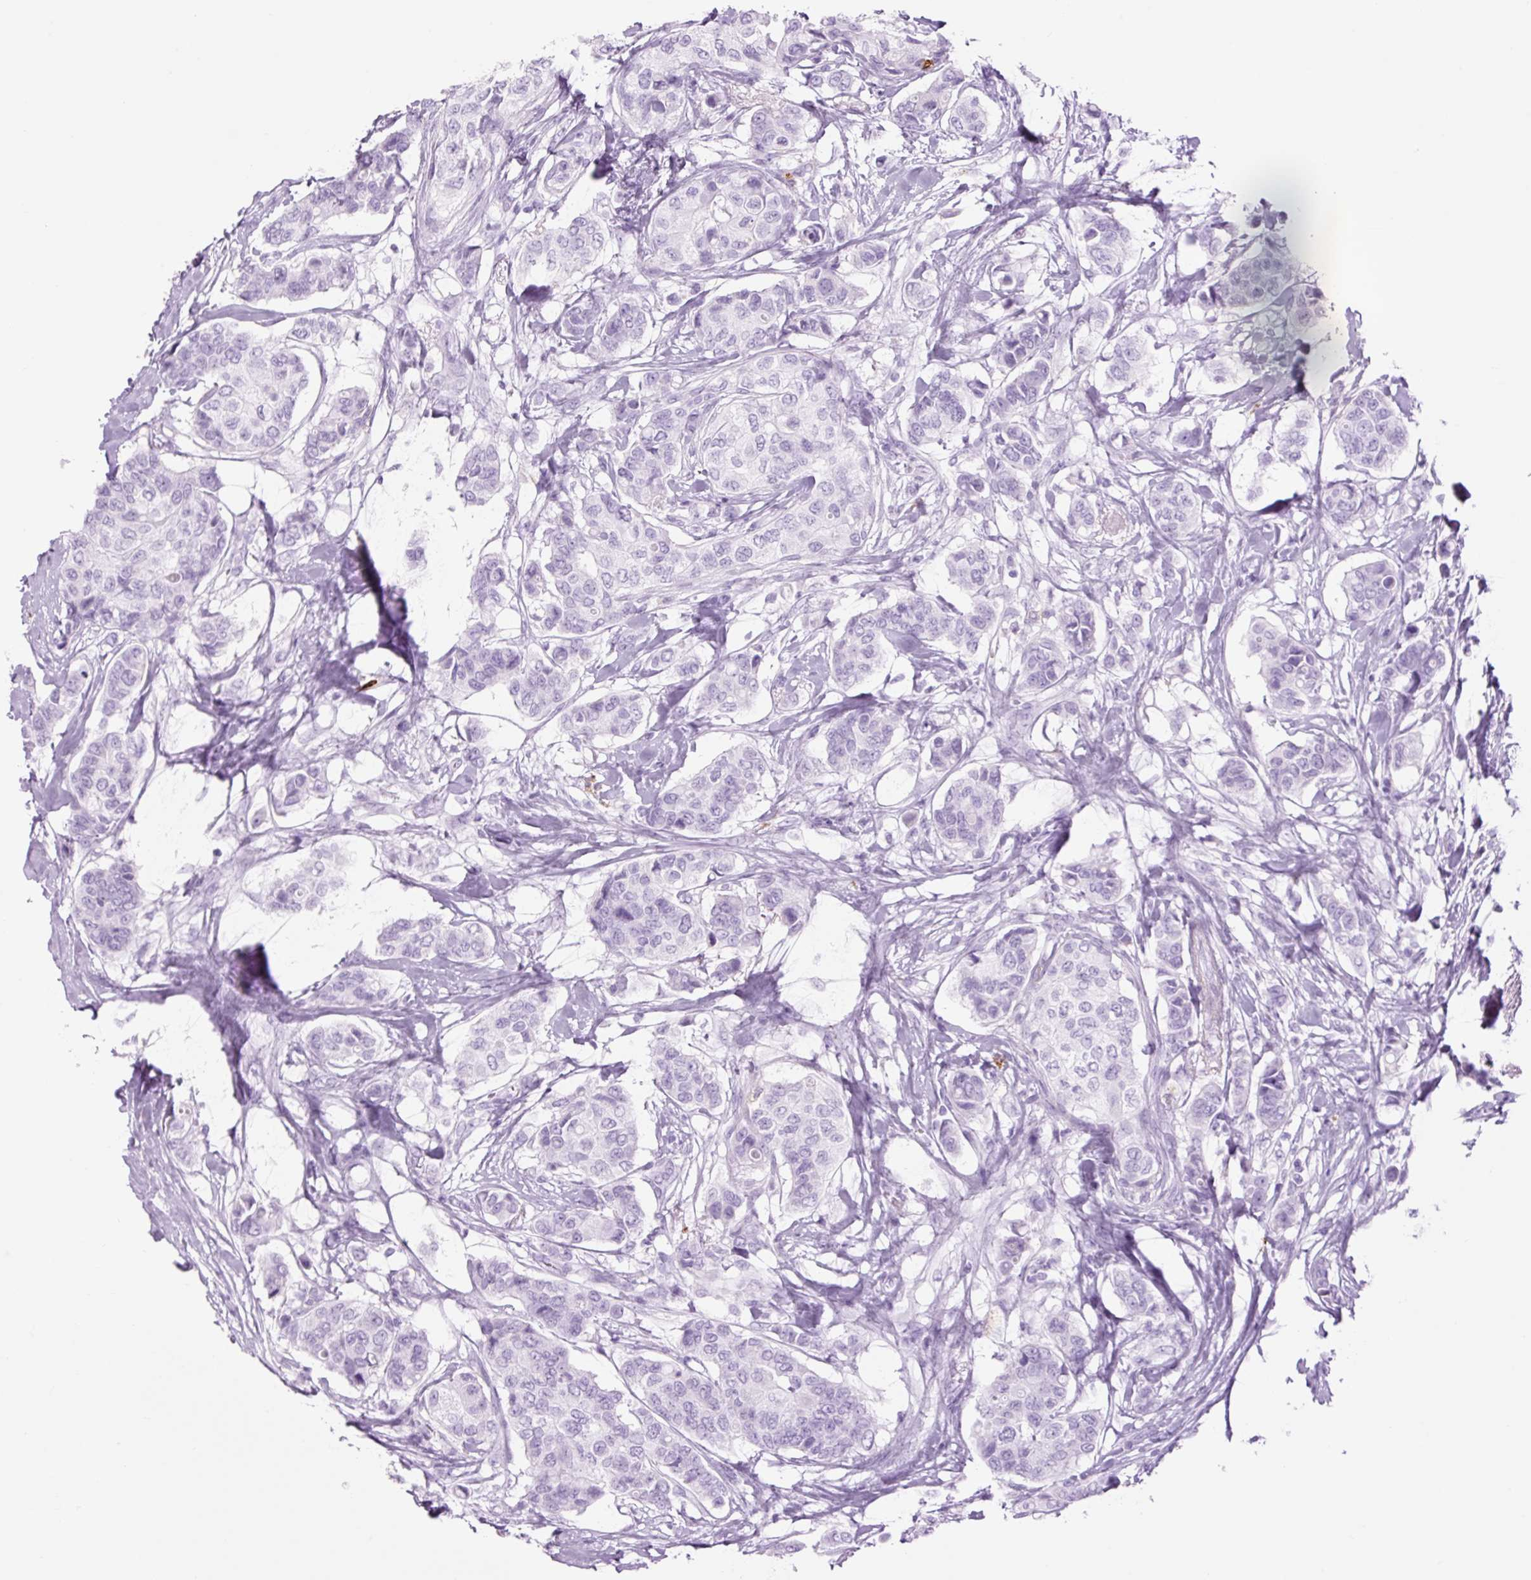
{"staining": {"intensity": "negative", "quantity": "none", "location": "none"}, "tissue": "breast cancer", "cell_type": "Tumor cells", "image_type": "cancer", "snomed": [{"axis": "morphology", "description": "Lobular carcinoma"}, {"axis": "topography", "description": "Breast"}], "caption": "The image displays no staining of tumor cells in lobular carcinoma (breast).", "gene": "LYZ", "patient": {"sex": "female", "age": 51}}